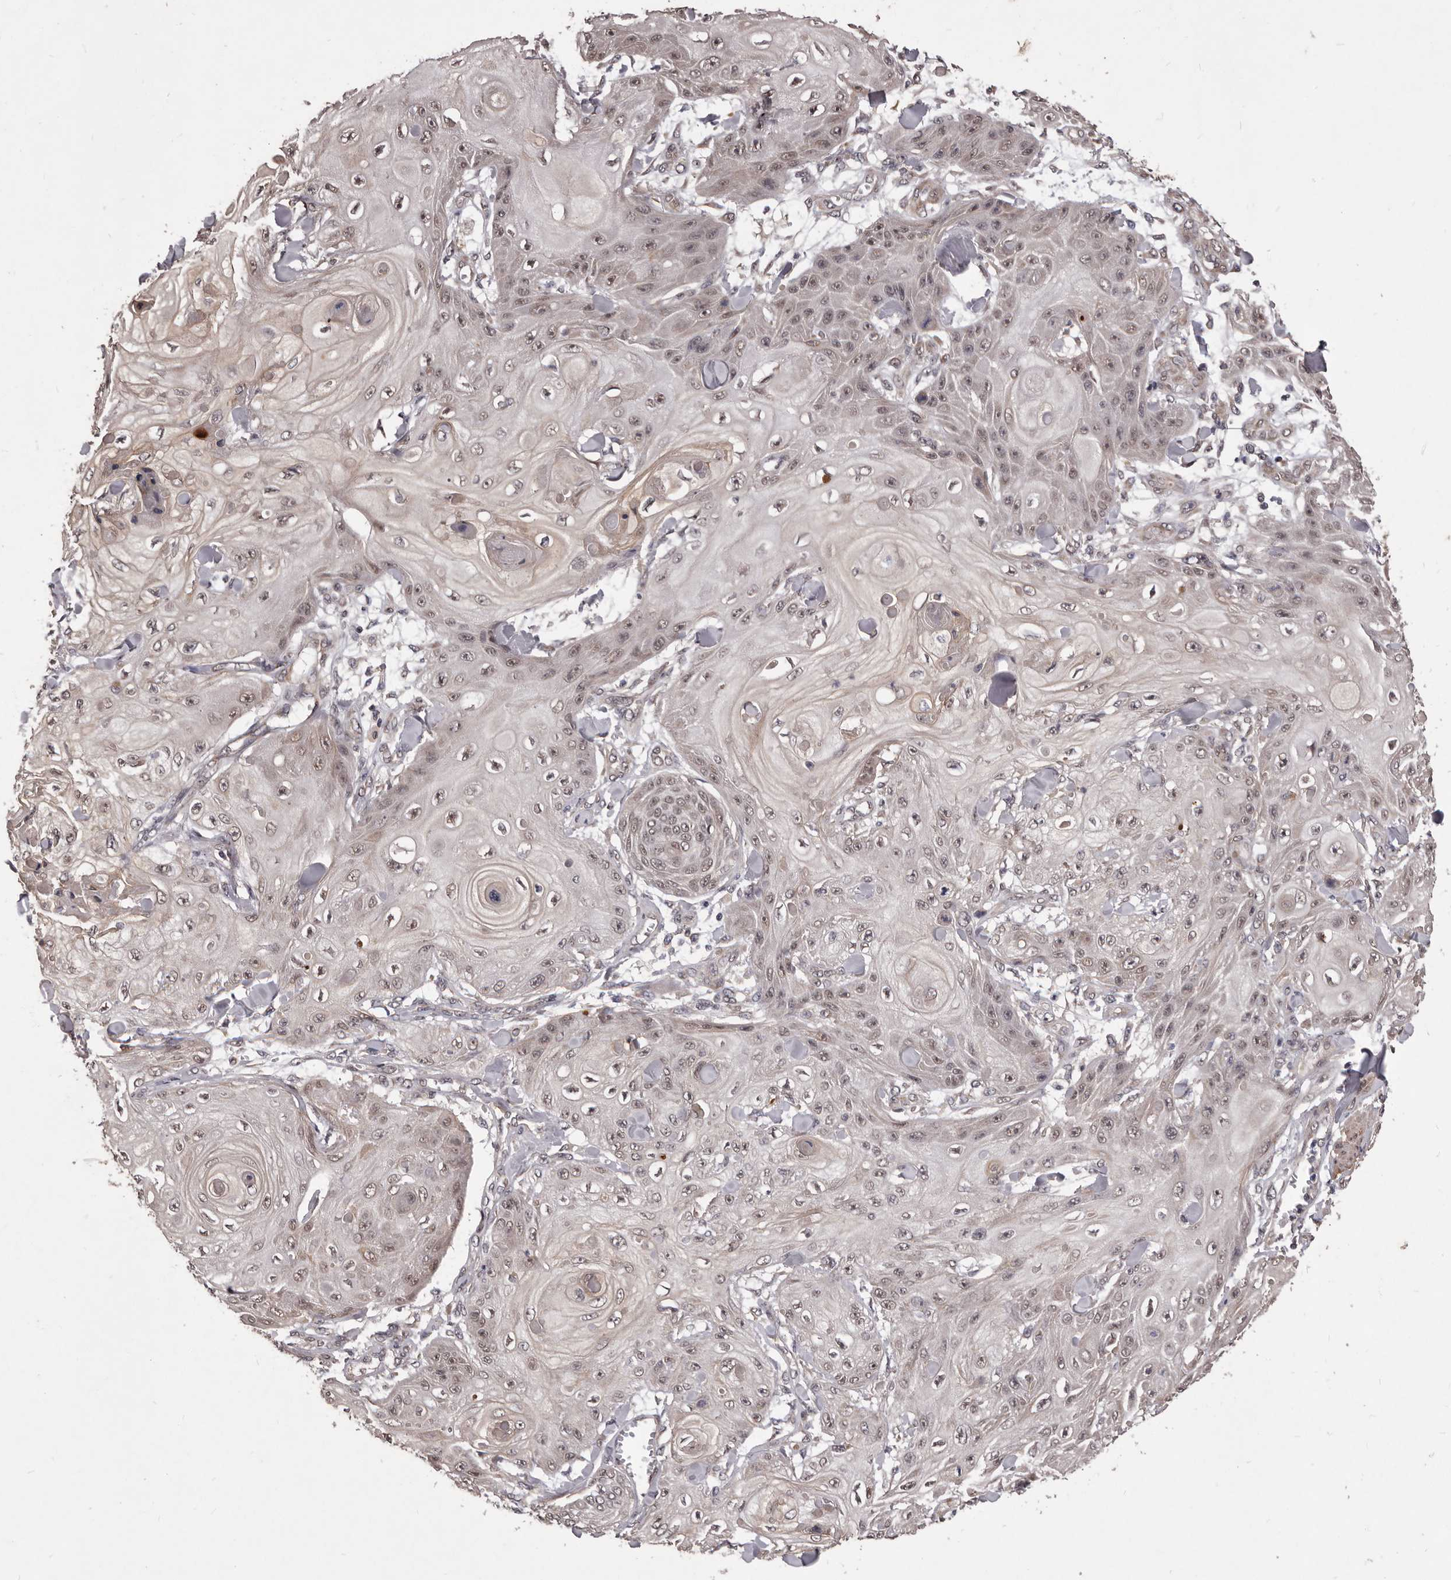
{"staining": {"intensity": "weak", "quantity": "25%-75%", "location": "nuclear"}, "tissue": "skin cancer", "cell_type": "Tumor cells", "image_type": "cancer", "snomed": [{"axis": "morphology", "description": "Squamous cell carcinoma, NOS"}, {"axis": "topography", "description": "Skin"}], "caption": "Immunohistochemistry (DAB) staining of human squamous cell carcinoma (skin) reveals weak nuclear protein staining in approximately 25%-75% of tumor cells.", "gene": "CELF3", "patient": {"sex": "male", "age": 74}}